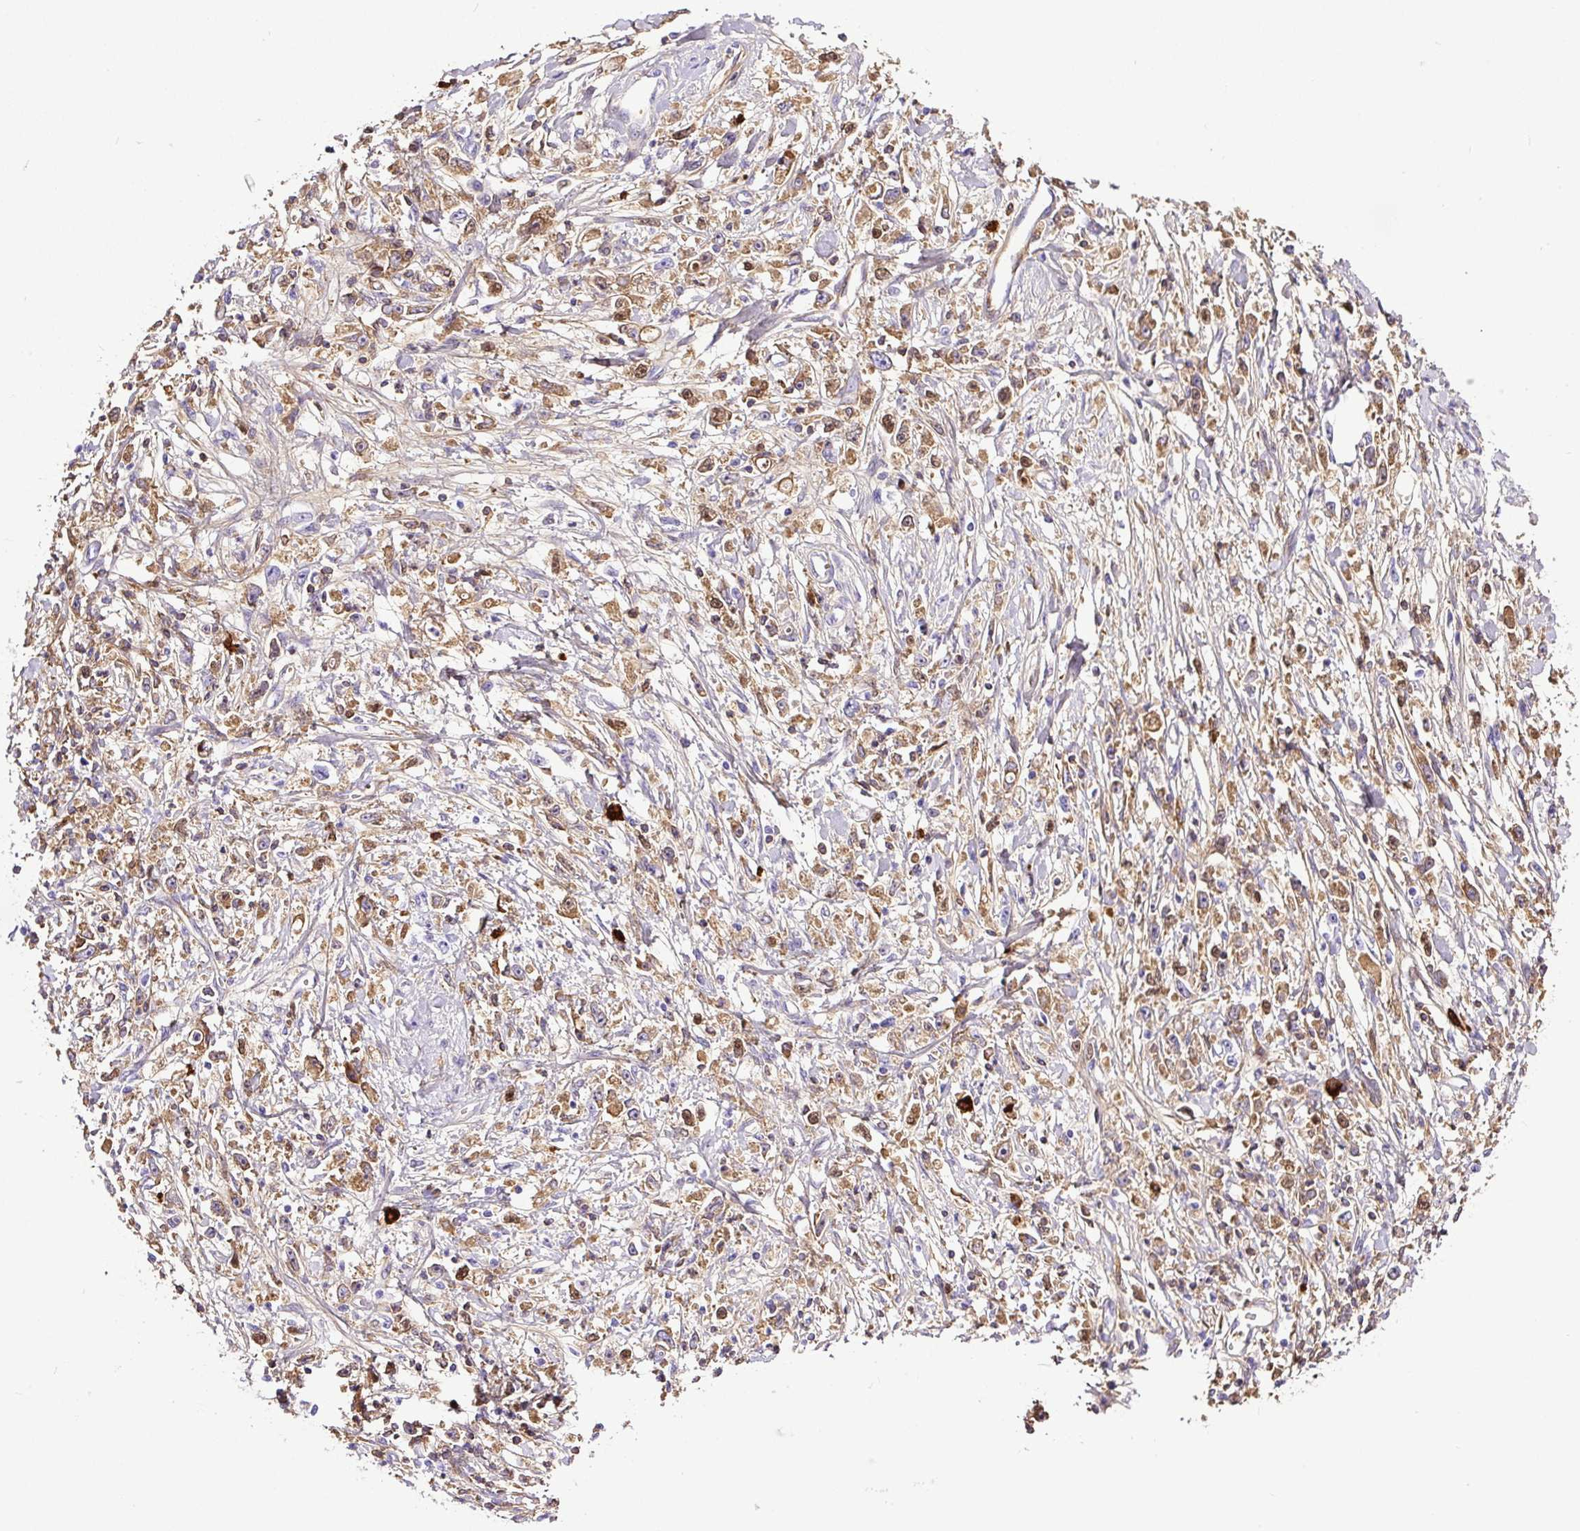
{"staining": {"intensity": "moderate", "quantity": ">75%", "location": "cytoplasmic/membranous,nuclear"}, "tissue": "stomach cancer", "cell_type": "Tumor cells", "image_type": "cancer", "snomed": [{"axis": "morphology", "description": "Adenocarcinoma, NOS"}, {"axis": "topography", "description": "Stomach"}], "caption": "Immunohistochemical staining of human adenocarcinoma (stomach) shows medium levels of moderate cytoplasmic/membranous and nuclear positivity in approximately >75% of tumor cells.", "gene": "CLEC3B", "patient": {"sex": "female", "age": 59}}